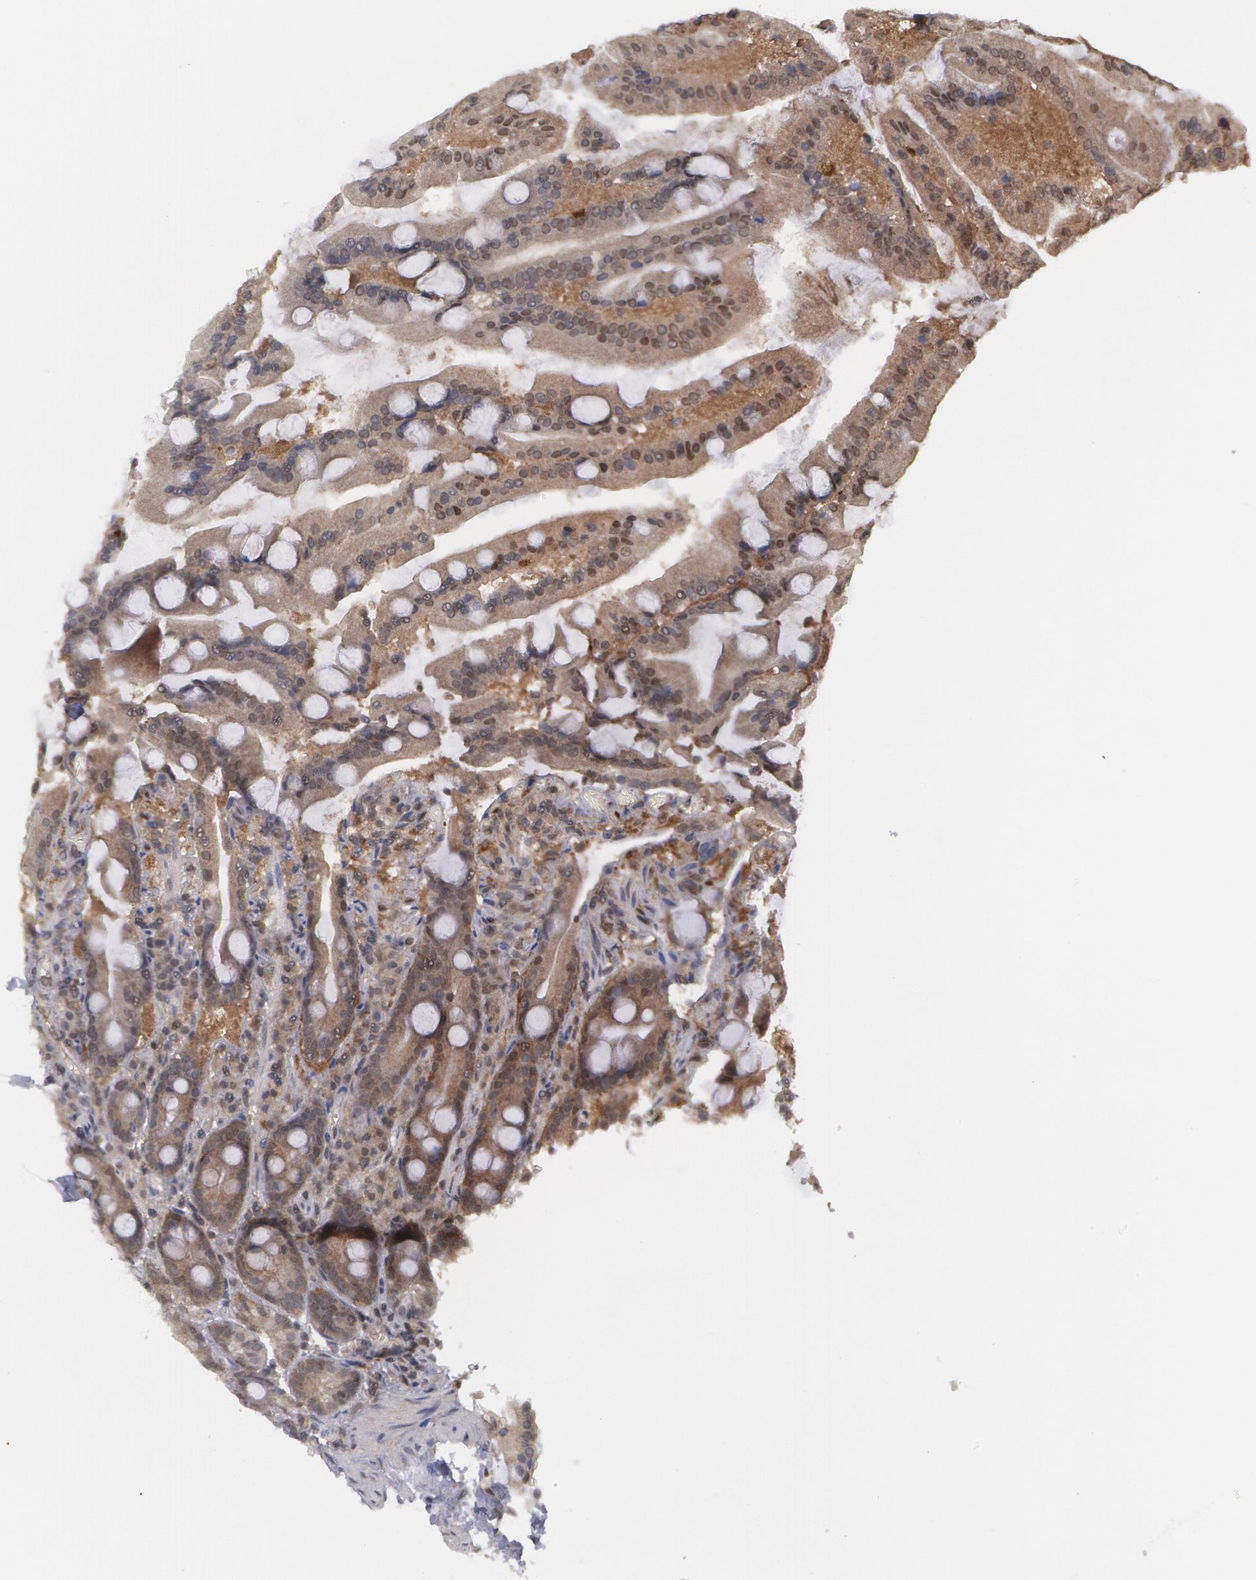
{"staining": {"intensity": "moderate", "quantity": "25%-75%", "location": "cytoplasmic/membranous"}, "tissue": "duodenum", "cell_type": "Glandular cells", "image_type": "normal", "snomed": [{"axis": "morphology", "description": "Normal tissue, NOS"}, {"axis": "topography", "description": "Duodenum"}], "caption": "A brown stain highlights moderate cytoplasmic/membranous positivity of a protein in glandular cells of benign duodenum. Using DAB (3,3'-diaminobenzidine) (brown) and hematoxylin (blue) stains, captured at high magnification using brightfield microscopy.", "gene": "TXNRD1", "patient": {"sex": "female", "age": 64}}